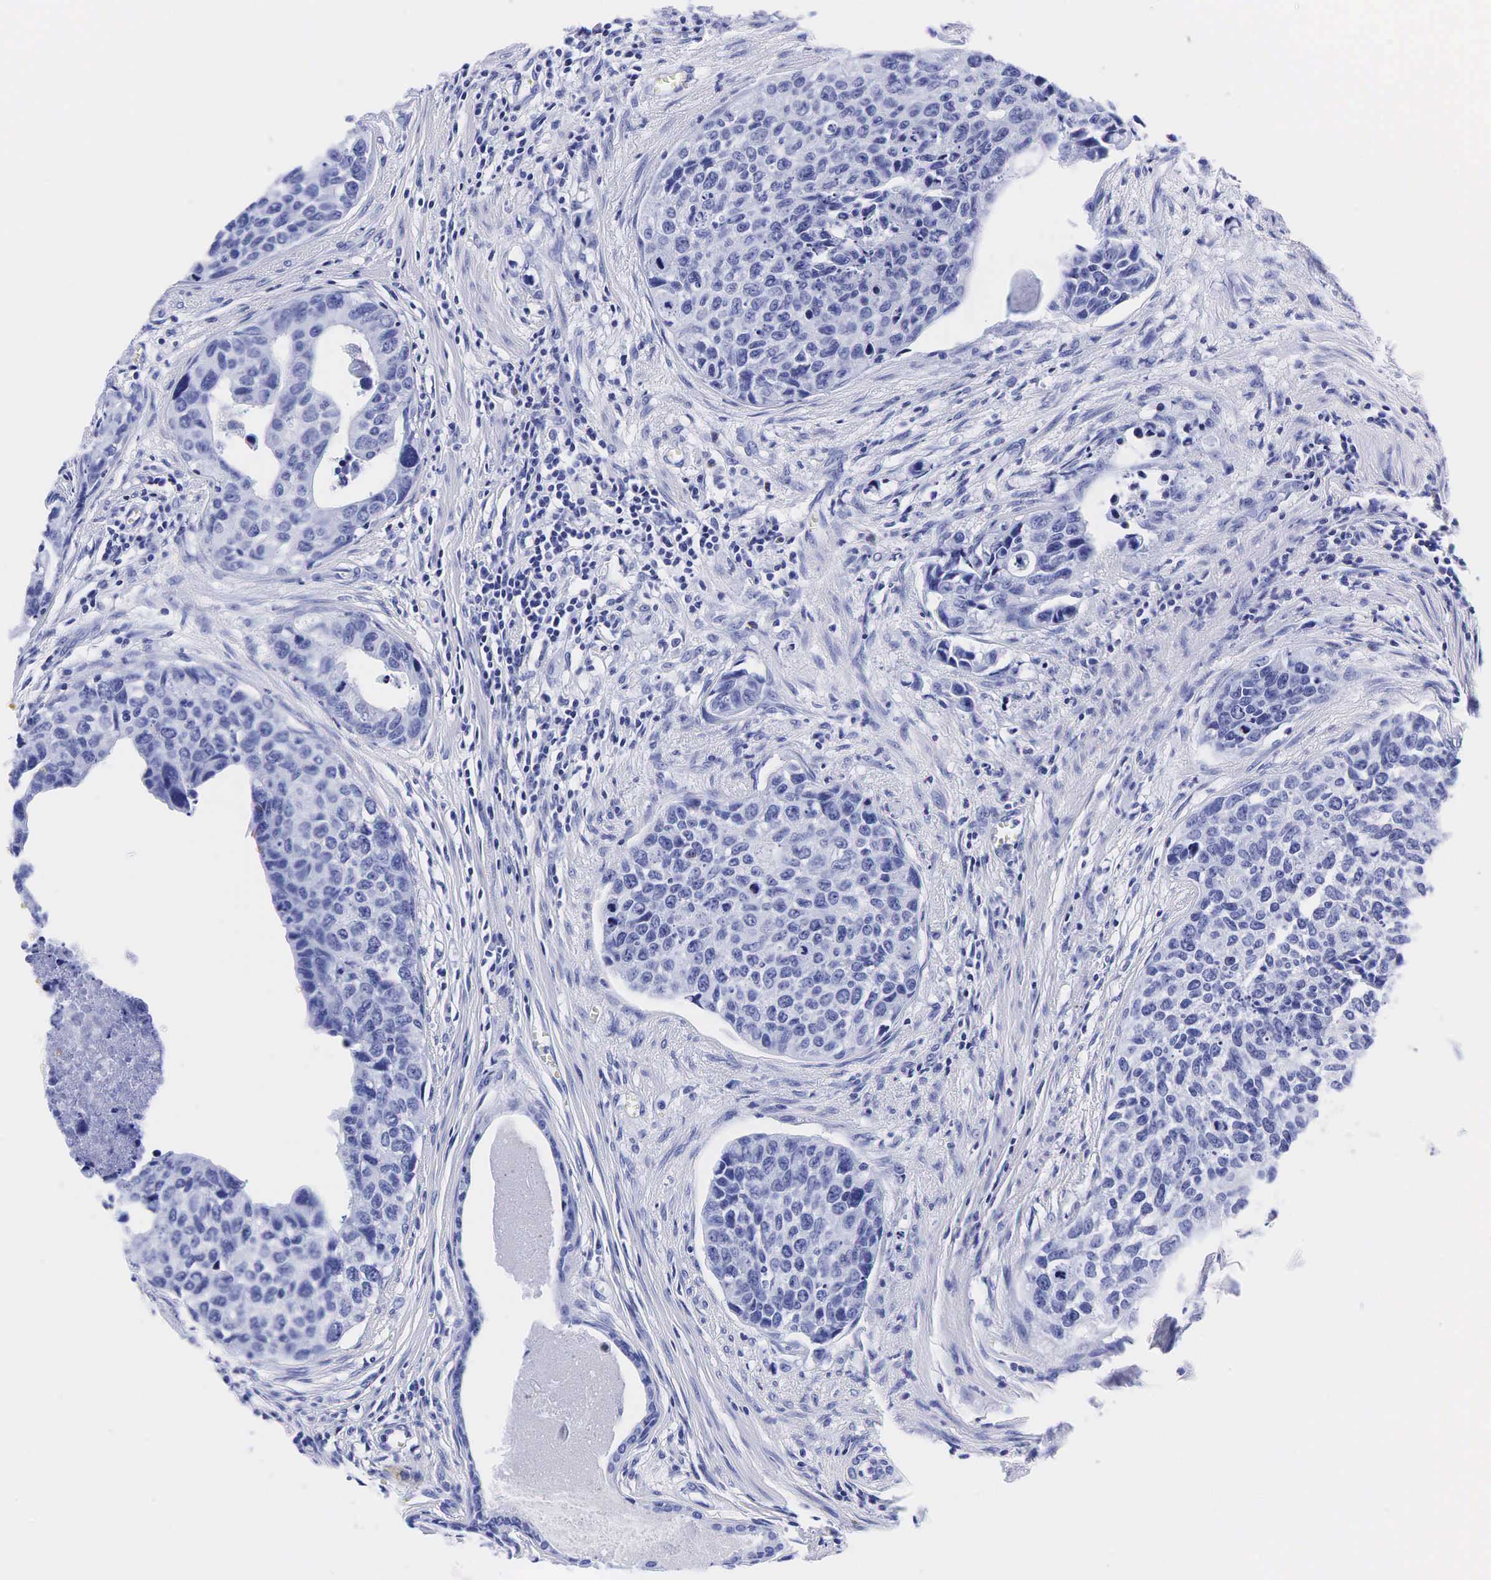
{"staining": {"intensity": "negative", "quantity": "none", "location": "none"}, "tissue": "urothelial cancer", "cell_type": "Tumor cells", "image_type": "cancer", "snomed": [{"axis": "morphology", "description": "Urothelial carcinoma, High grade"}, {"axis": "topography", "description": "Urinary bladder"}], "caption": "Urothelial cancer stained for a protein using IHC exhibits no positivity tumor cells.", "gene": "KLK3", "patient": {"sex": "male", "age": 81}}